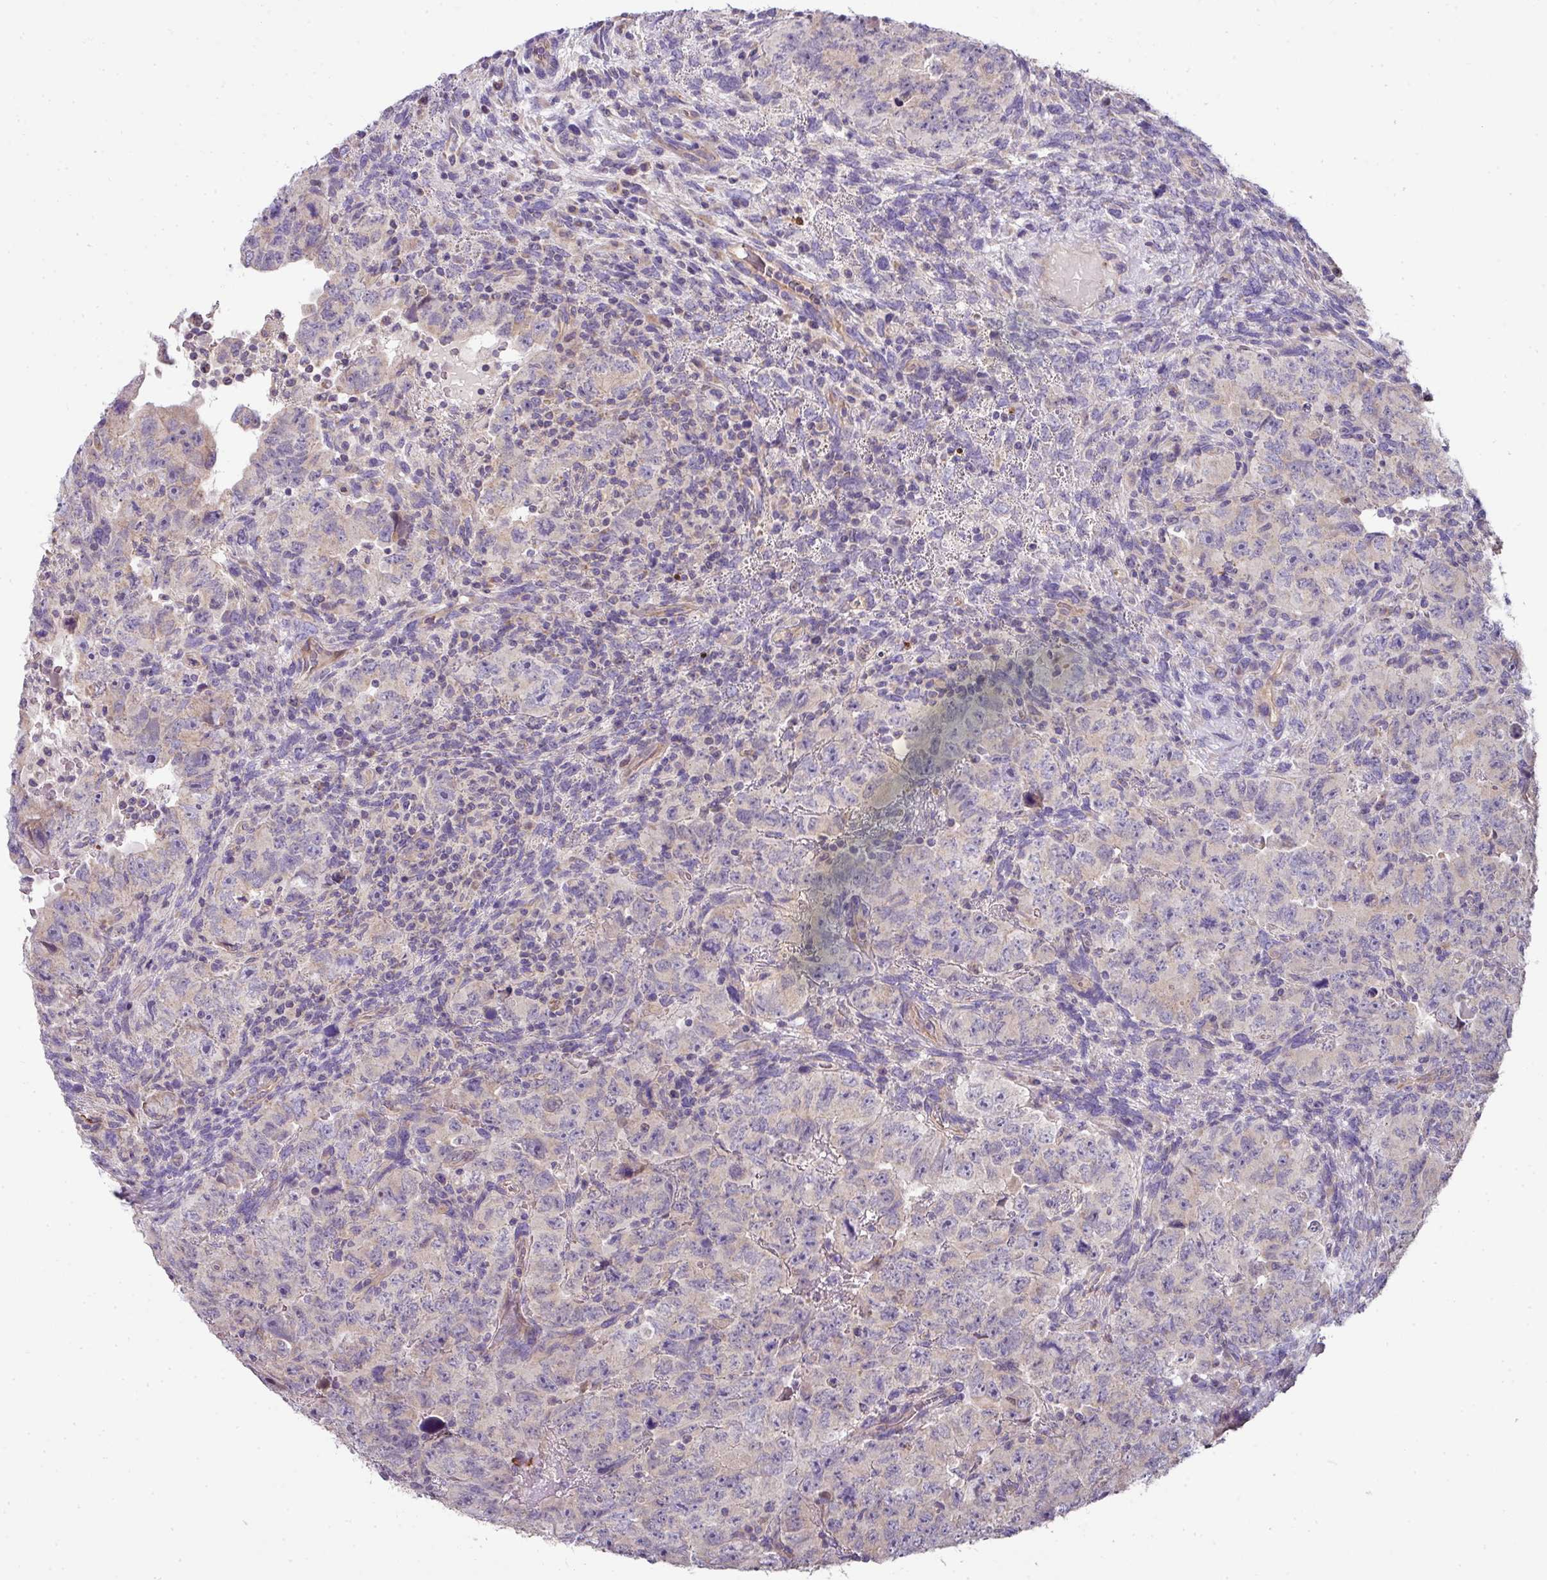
{"staining": {"intensity": "negative", "quantity": "none", "location": "none"}, "tissue": "testis cancer", "cell_type": "Tumor cells", "image_type": "cancer", "snomed": [{"axis": "morphology", "description": "Carcinoma, Embryonal, NOS"}, {"axis": "topography", "description": "Testis"}], "caption": "This micrograph is of embryonal carcinoma (testis) stained with immunohistochemistry (IHC) to label a protein in brown with the nuclei are counter-stained blue. There is no expression in tumor cells.", "gene": "STK35", "patient": {"sex": "male", "age": 24}}